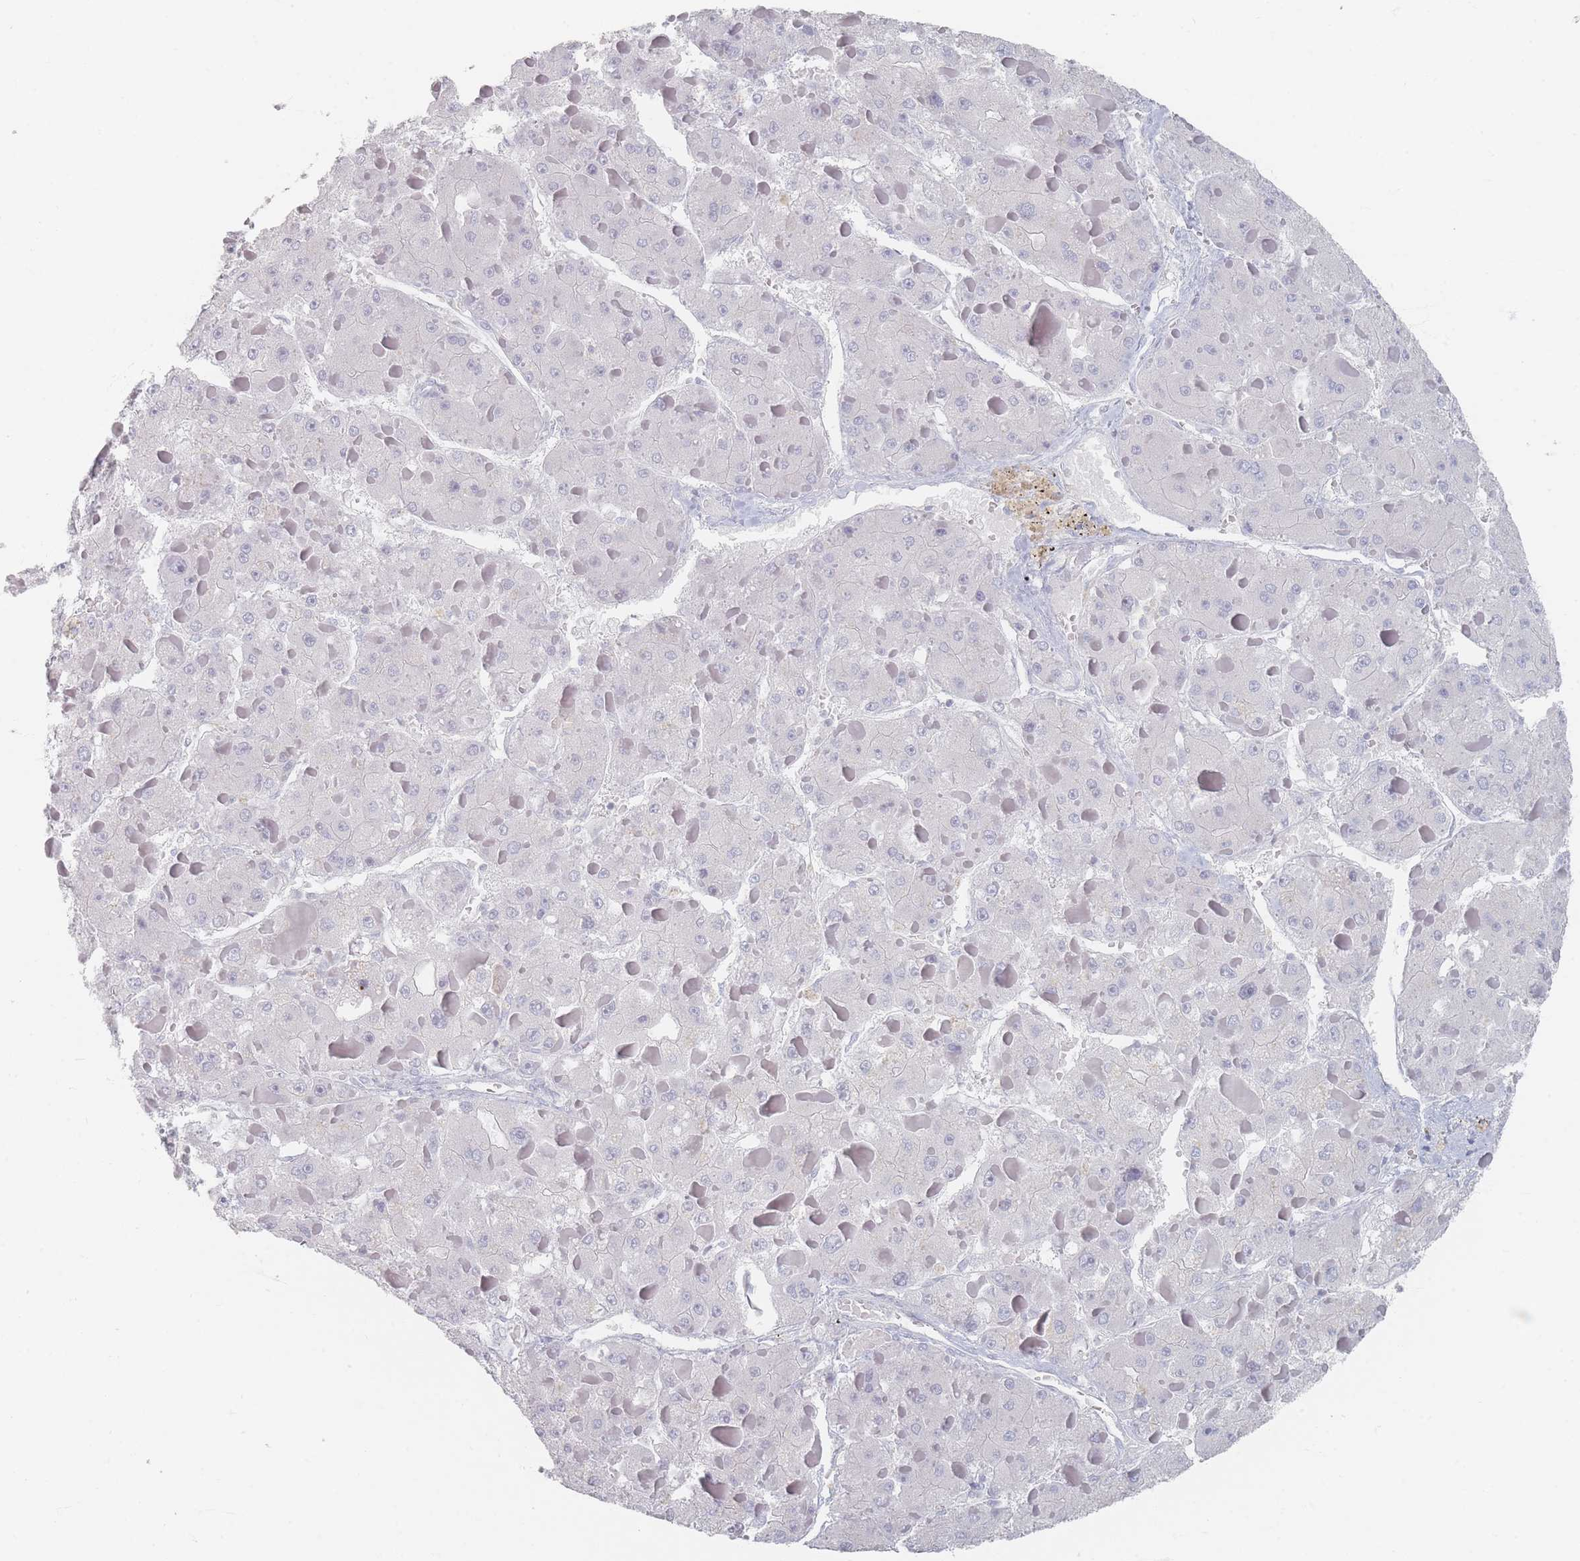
{"staining": {"intensity": "negative", "quantity": "none", "location": "none"}, "tissue": "liver cancer", "cell_type": "Tumor cells", "image_type": "cancer", "snomed": [{"axis": "morphology", "description": "Carcinoma, Hepatocellular, NOS"}, {"axis": "topography", "description": "Liver"}], "caption": "Liver cancer was stained to show a protein in brown. There is no significant positivity in tumor cells.", "gene": "CD37", "patient": {"sex": "female", "age": 73}}